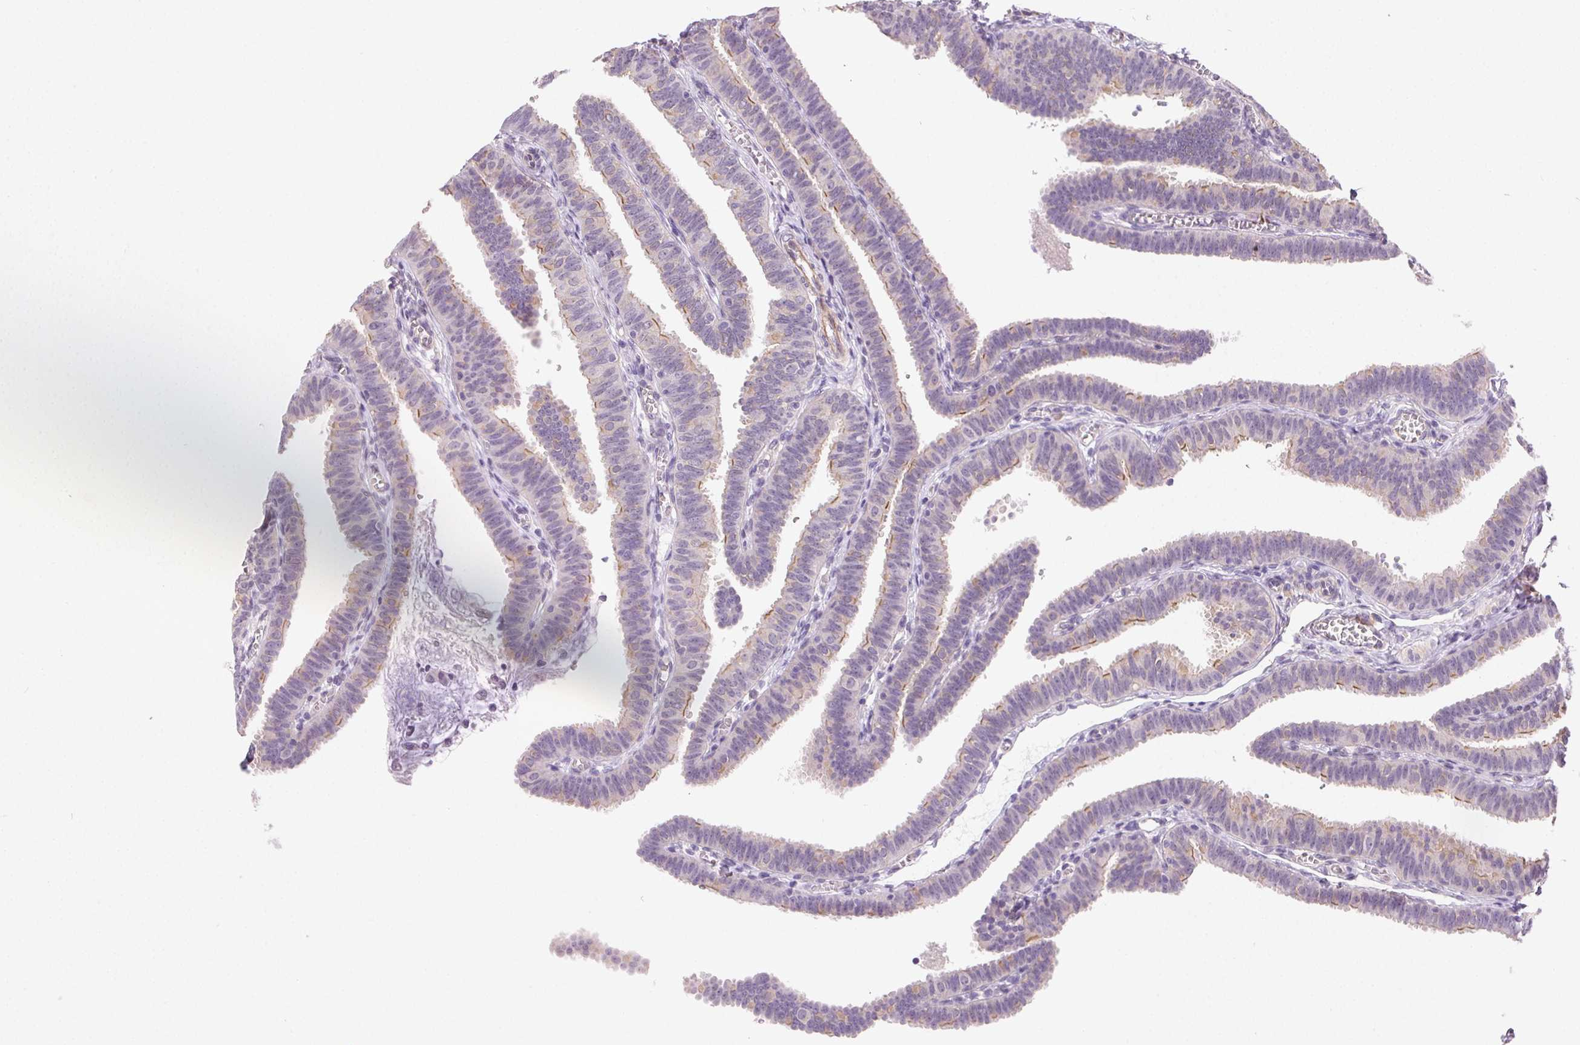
{"staining": {"intensity": "moderate", "quantity": "<25%", "location": "cytoplasmic/membranous"}, "tissue": "fallopian tube", "cell_type": "Glandular cells", "image_type": "normal", "snomed": [{"axis": "morphology", "description": "Normal tissue, NOS"}, {"axis": "topography", "description": "Fallopian tube"}], "caption": "Immunohistochemistry (IHC) of benign human fallopian tube displays low levels of moderate cytoplasmic/membranous staining in about <25% of glandular cells.", "gene": "CSN1S1", "patient": {"sex": "female", "age": 25}}